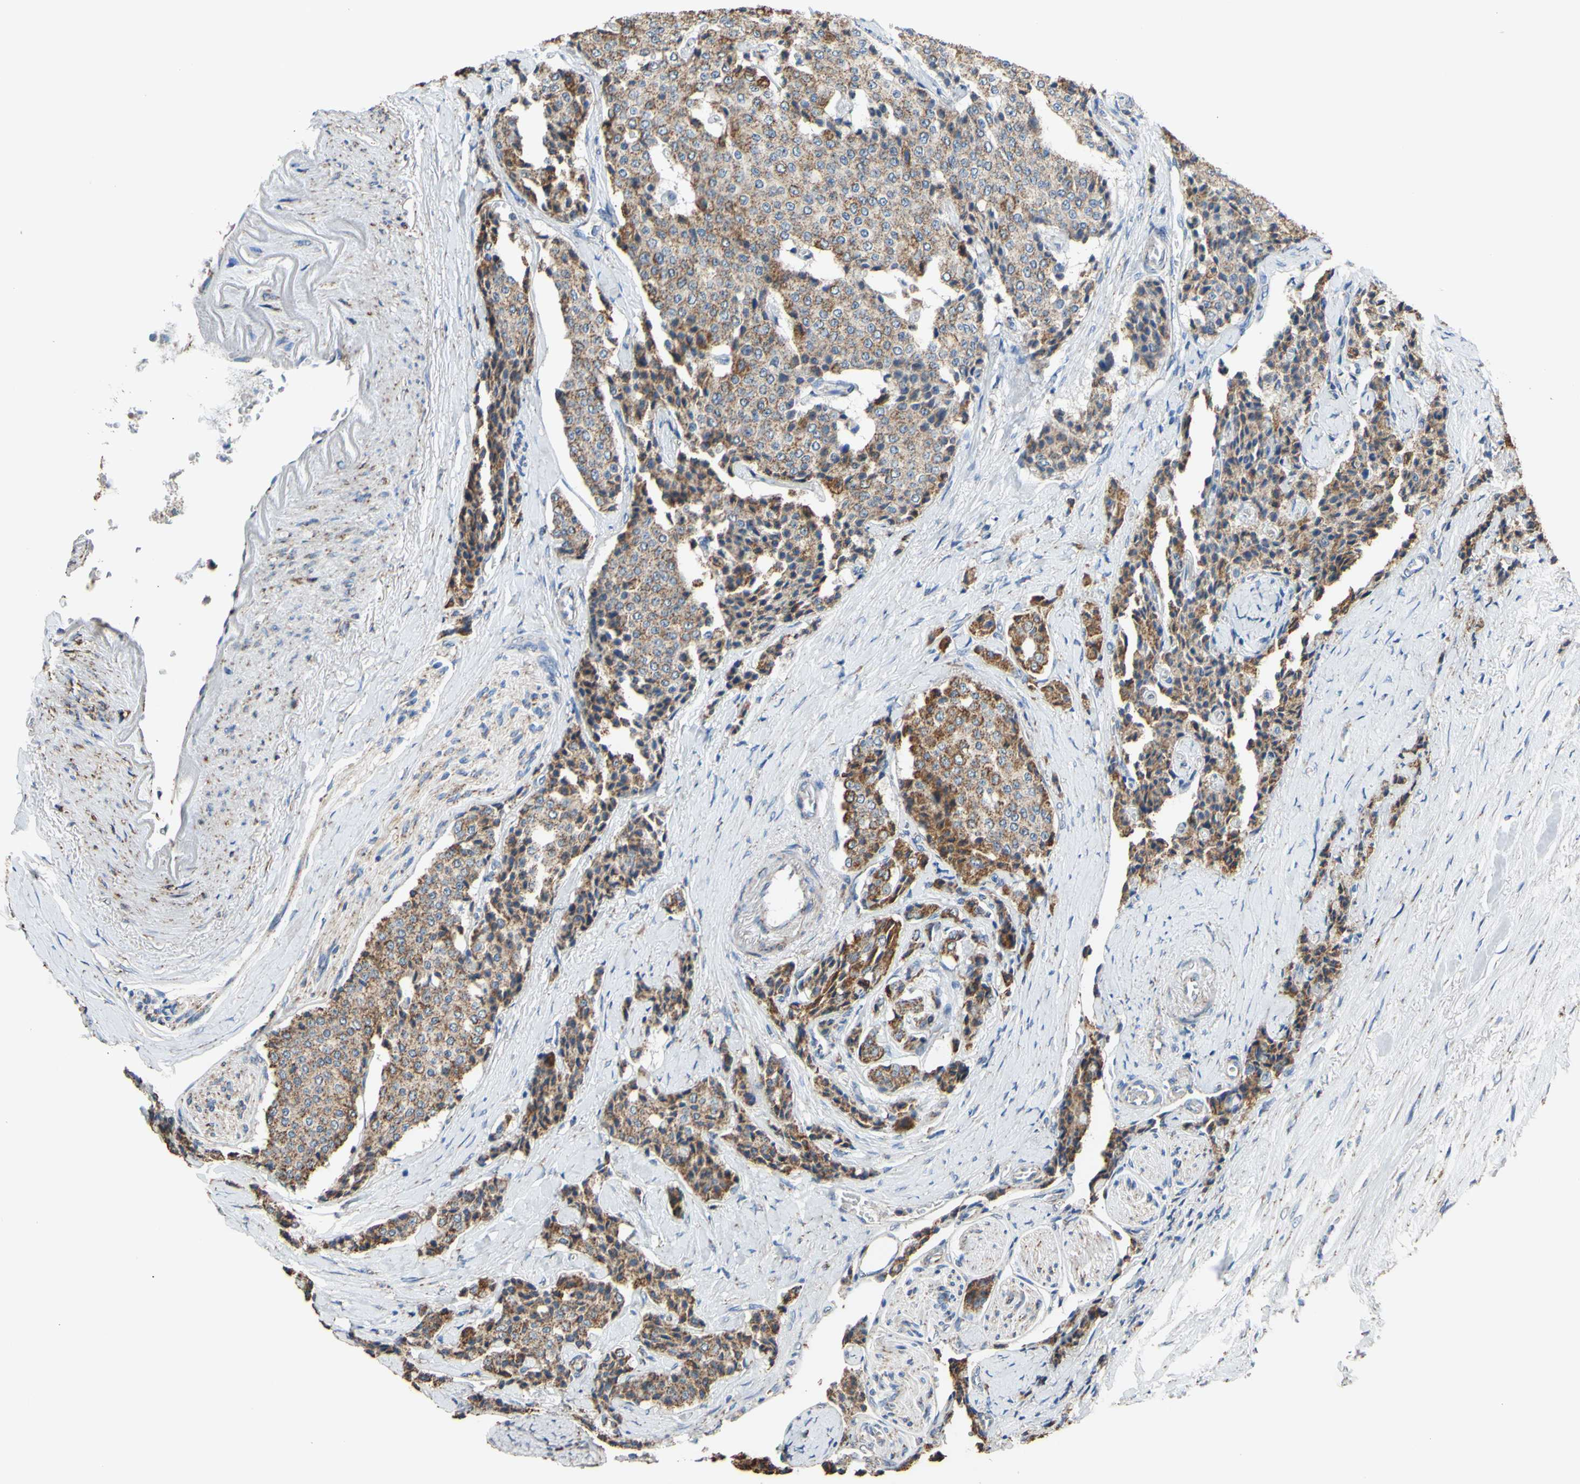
{"staining": {"intensity": "moderate", "quantity": ">75%", "location": "cytoplasmic/membranous"}, "tissue": "carcinoid", "cell_type": "Tumor cells", "image_type": "cancer", "snomed": [{"axis": "morphology", "description": "Carcinoid, malignant, NOS"}, {"axis": "topography", "description": "Colon"}], "caption": "Moderate cytoplasmic/membranous protein positivity is identified in approximately >75% of tumor cells in malignant carcinoid.", "gene": "CMKLR2", "patient": {"sex": "female", "age": 61}}